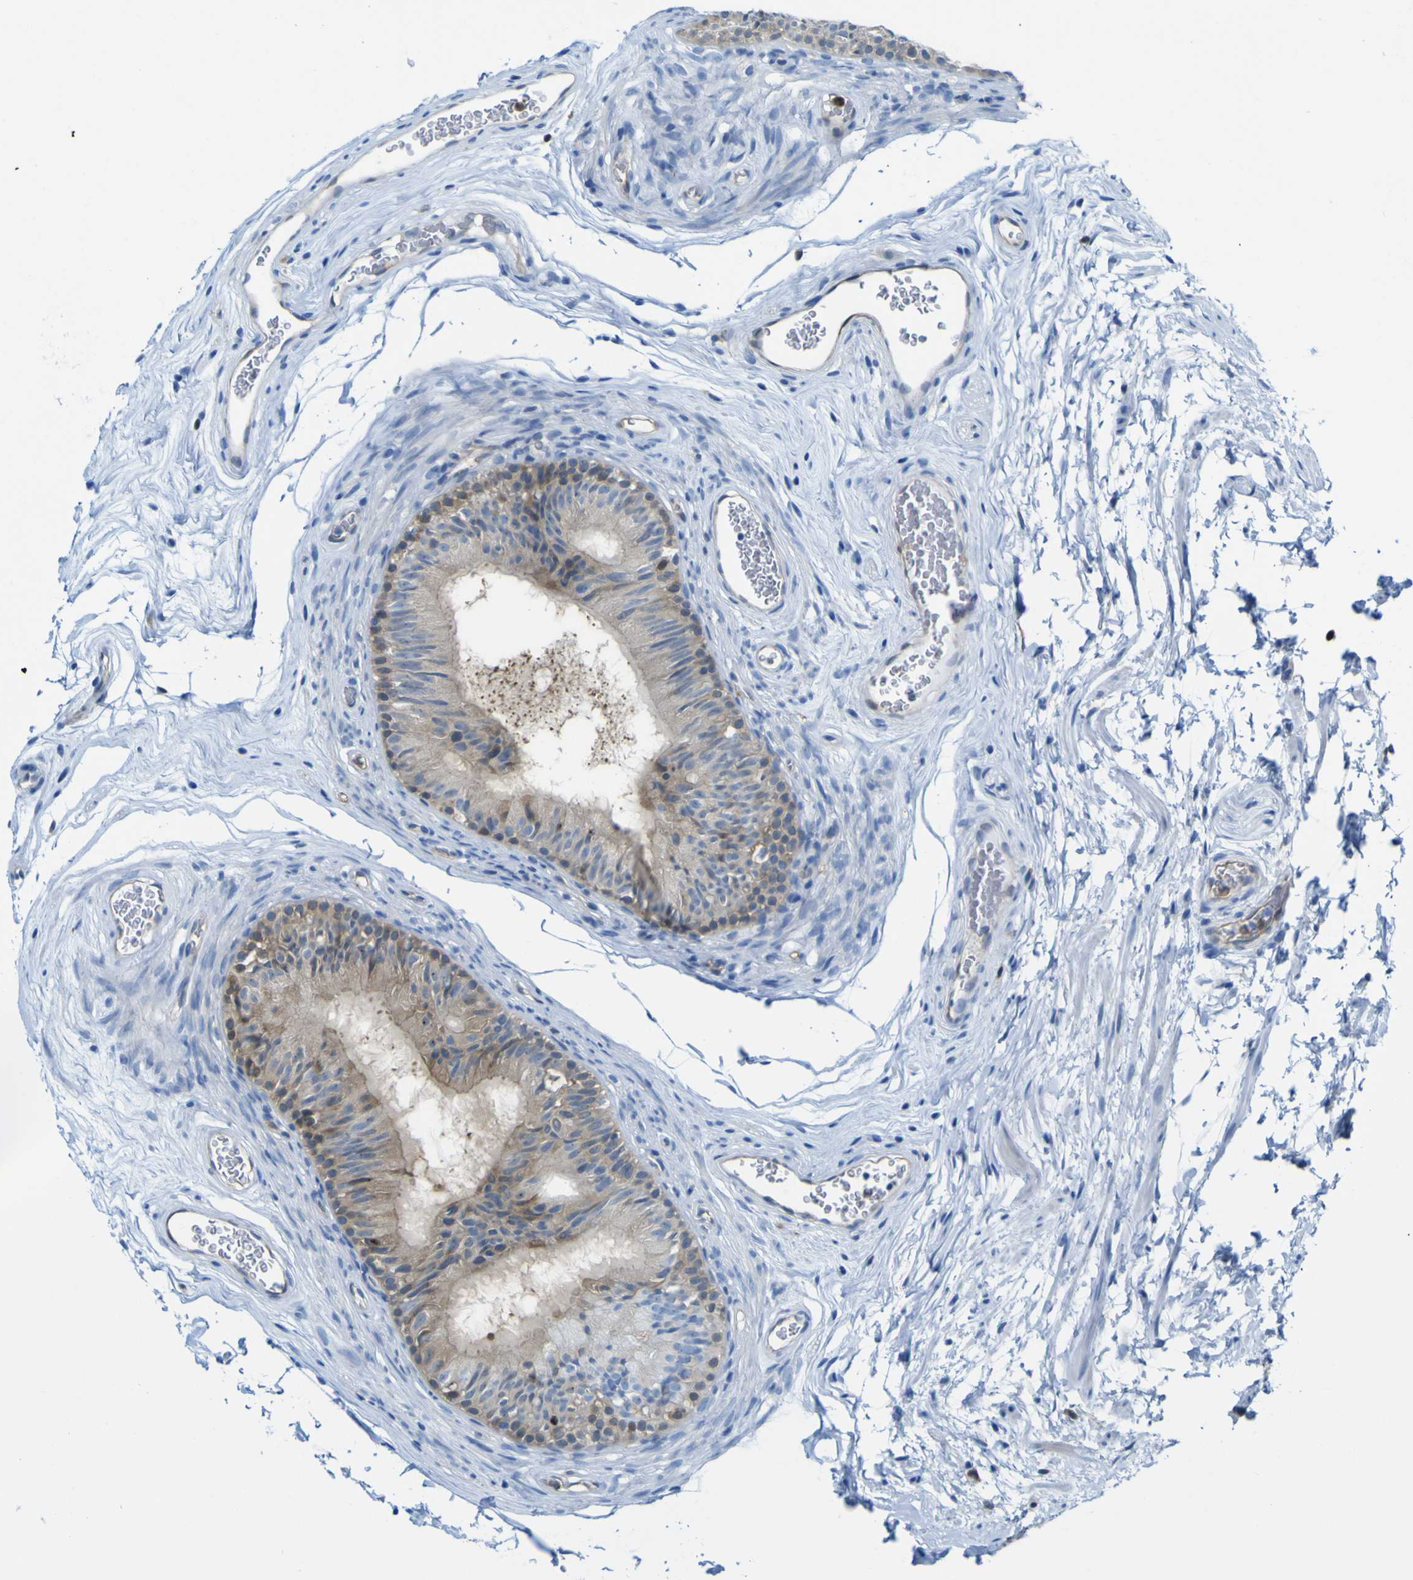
{"staining": {"intensity": "moderate", "quantity": "<25%", "location": "cytoplasmic/membranous"}, "tissue": "epididymis", "cell_type": "Glandular cells", "image_type": "normal", "snomed": [{"axis": "morphology", "description": "Normal tissue, NOS"}, {"axis": "topography", "description": "Epididymis"}], "caption": "A histopathology image of human epididymis stained for a protein exhibits moderate cytoplasmic/membranous brown staining in glandular cells.", "gene": "ABHD3", "patient": {"sex": "male", "age": 36}}